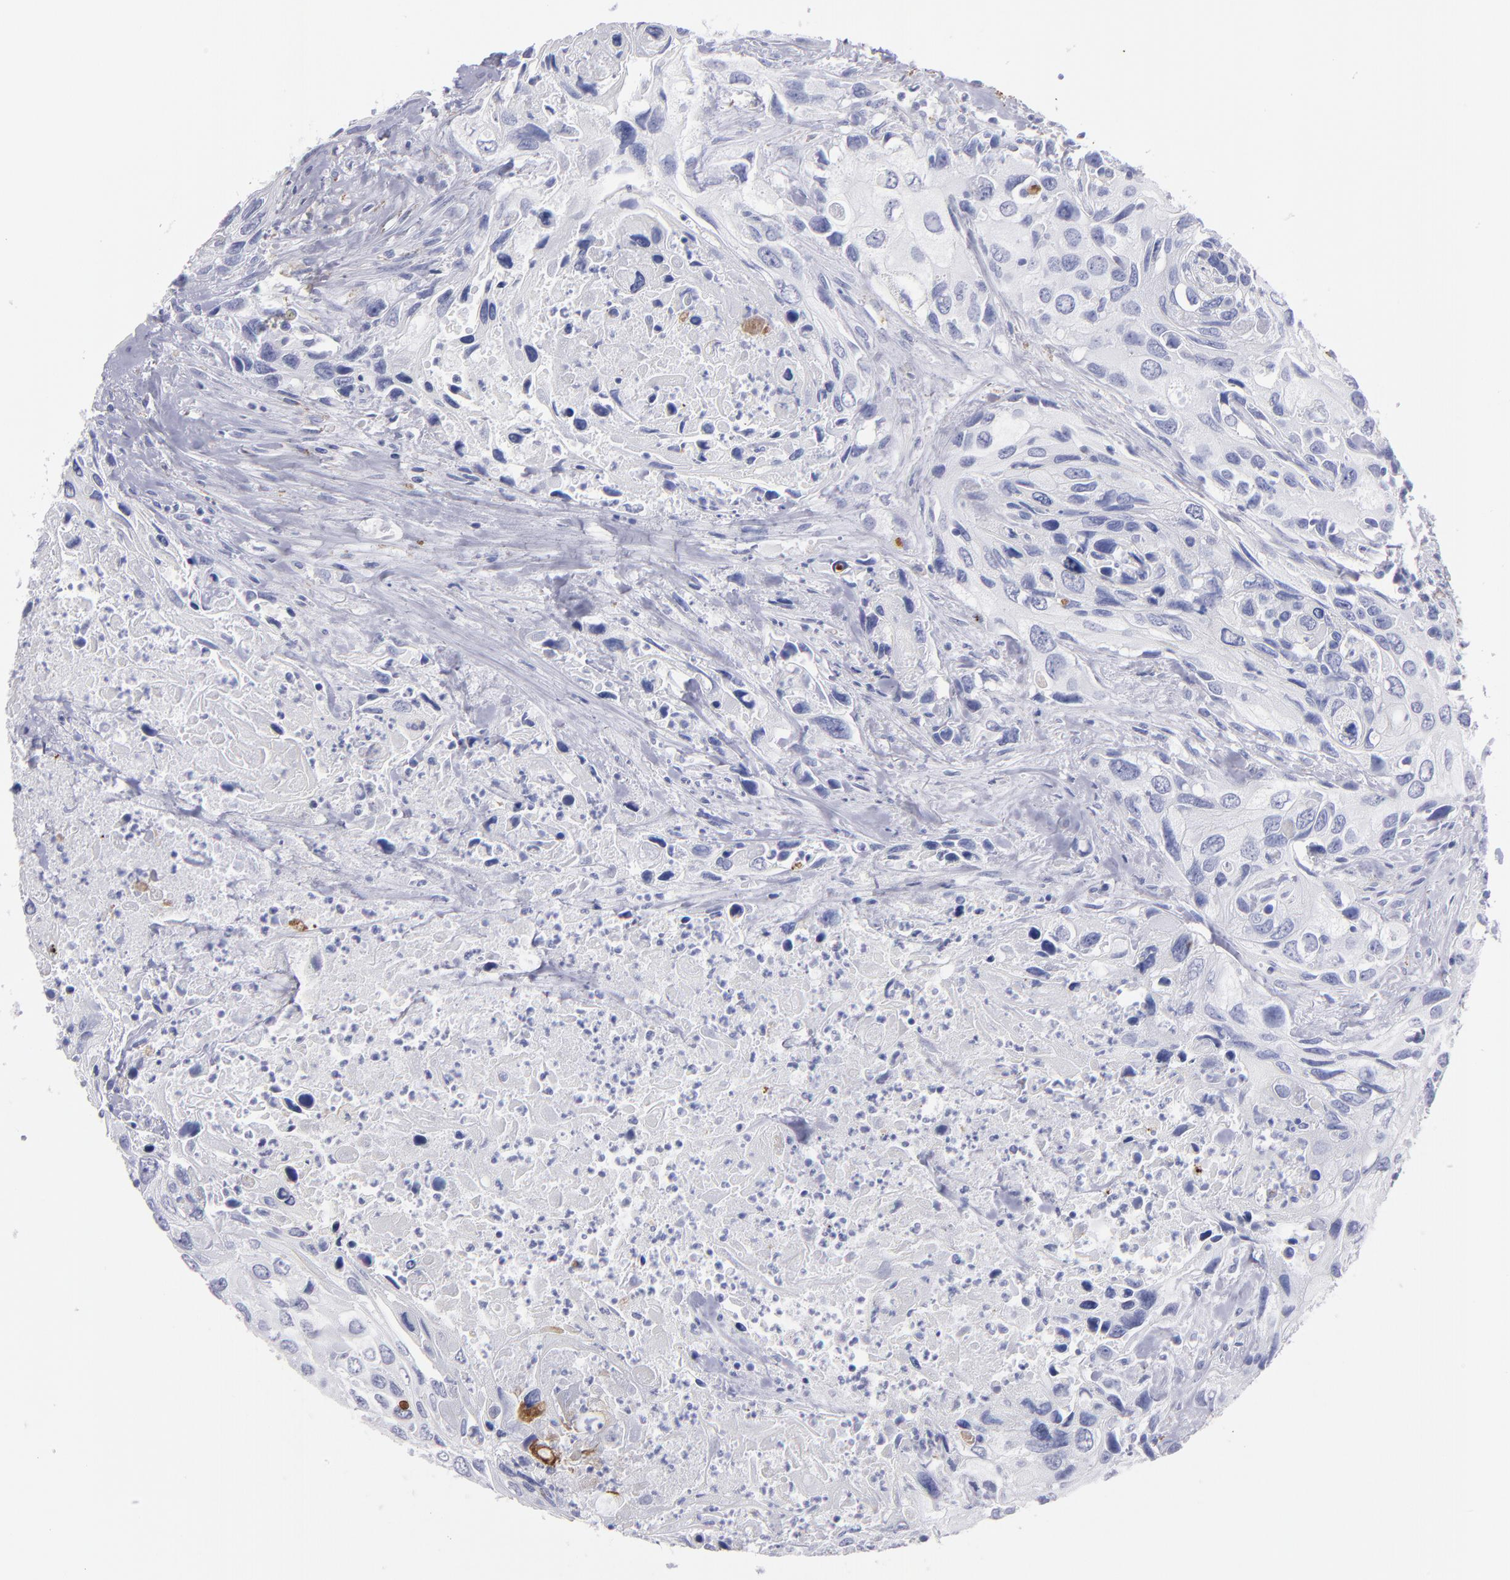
{"staining": {"intensity": "negative", "quantity": "none", "location": "none"}, "tissue": "urothelial cancer", "cell_type": "Tumor cells", "image_type": "cancer", "snomed": [{"axis": "morphology", "description": "Urothelial carcinoma, High grade"}, {"axis": "topography", "description": "Urinary bladder"}], "caption": "An IHC histopathology image of urothelial carcinoma (high-grade) is shown. There is no staining in tumor cells of urothelial carcinoma (high-grade). (DAB immunohistochemistry, high magnification).", "gene": "MB", "patient": {"sex": "male", "age": 71}}